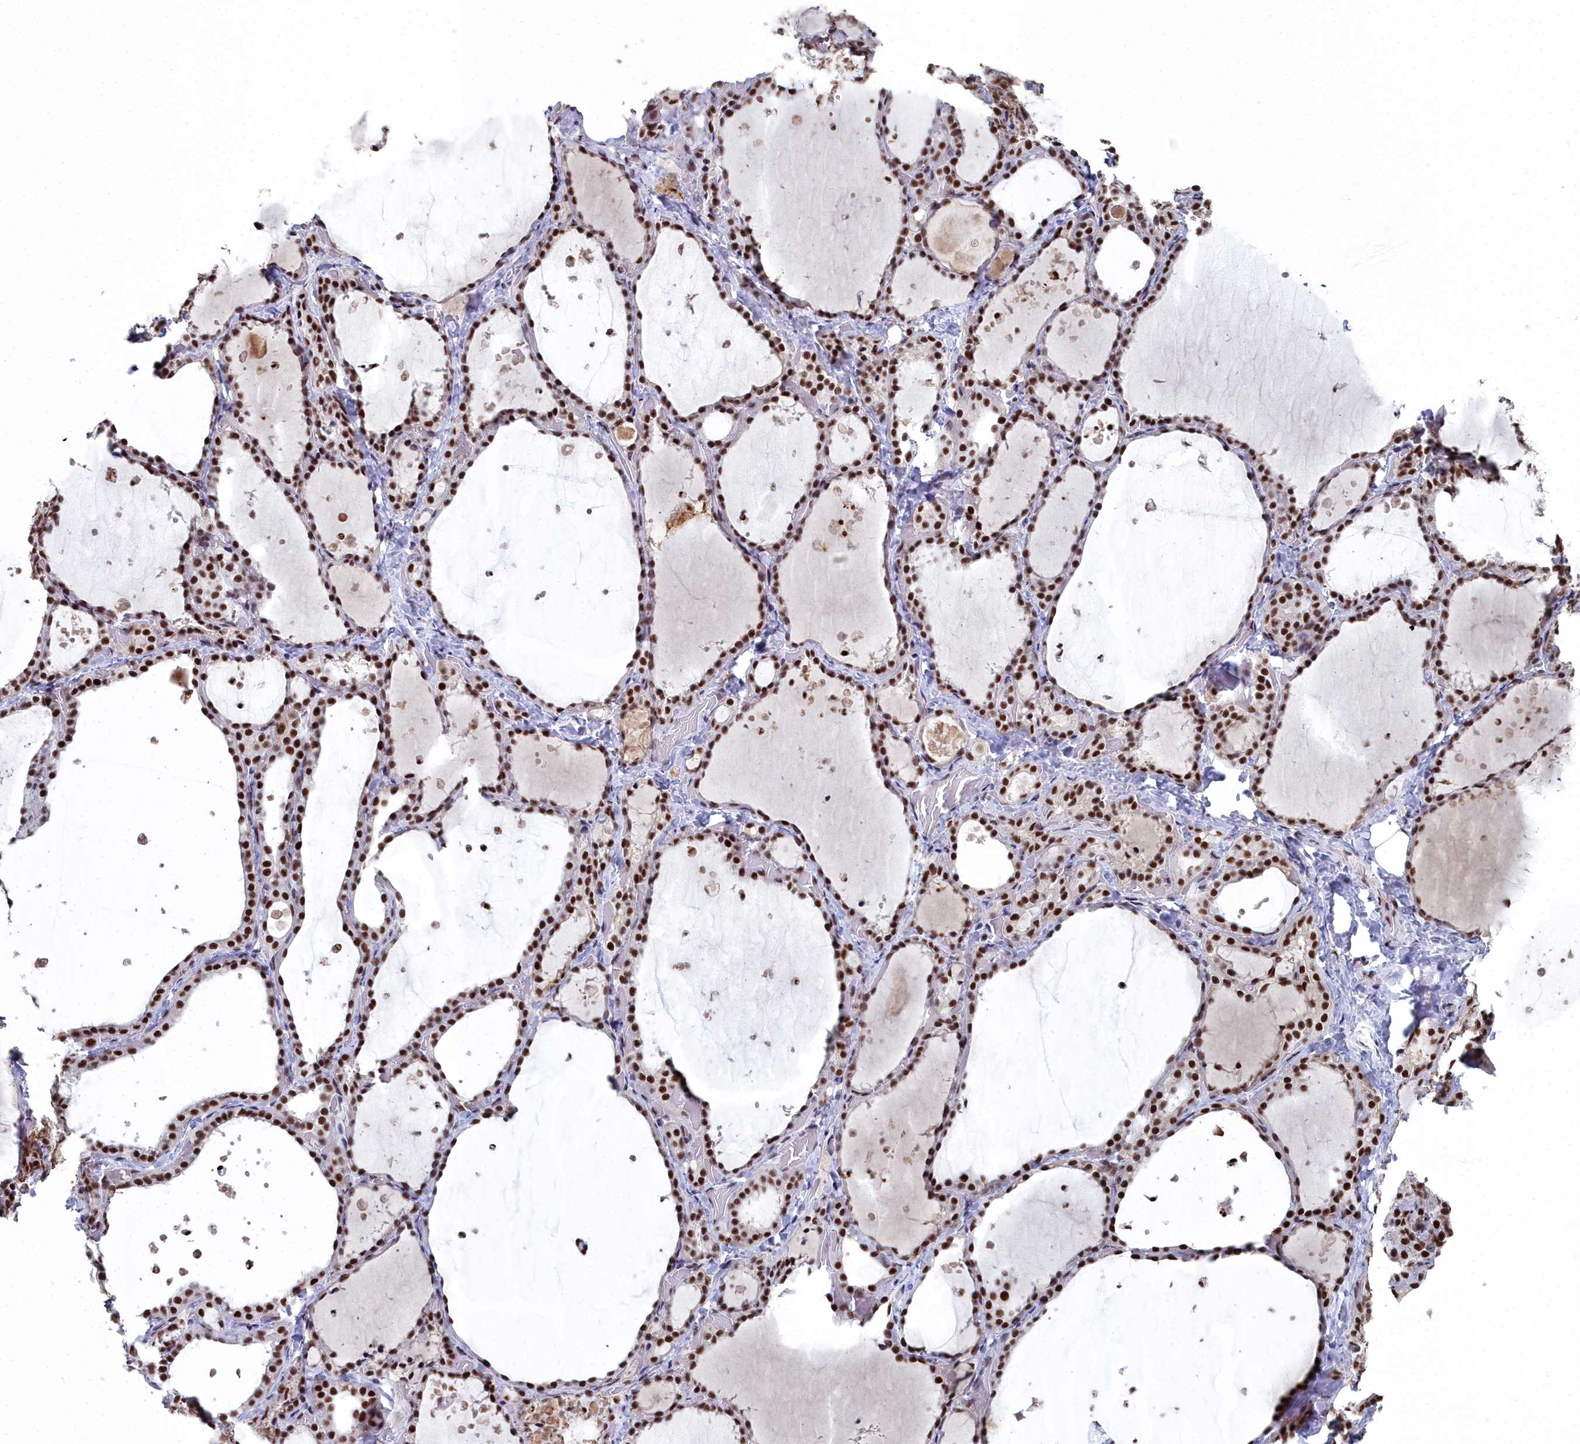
{"staining": {"intensity": "strong", "quantity": ">75%", "location": "nuclear"}, "tissue": "thyroid gland", "cell_type": "Glandular cells", "image_type": "normal", "snomed": [{"axis": "morphology", "description": "Normal tissue, NOS"}, {"axis": "topography", "description": "Thyroid gland"}], "caption": "Strong nuclear protein positivity is seen in about >75% of glandular cells in thyroid gland. The staining was performed using DAB (3,3'-diaminobenzidine), with brown indicating positive protein expression. Nuclei are stained blue with hematoxylin.", "gene": "SF3B3", "patient": {"sex": "female", "age": 44}}